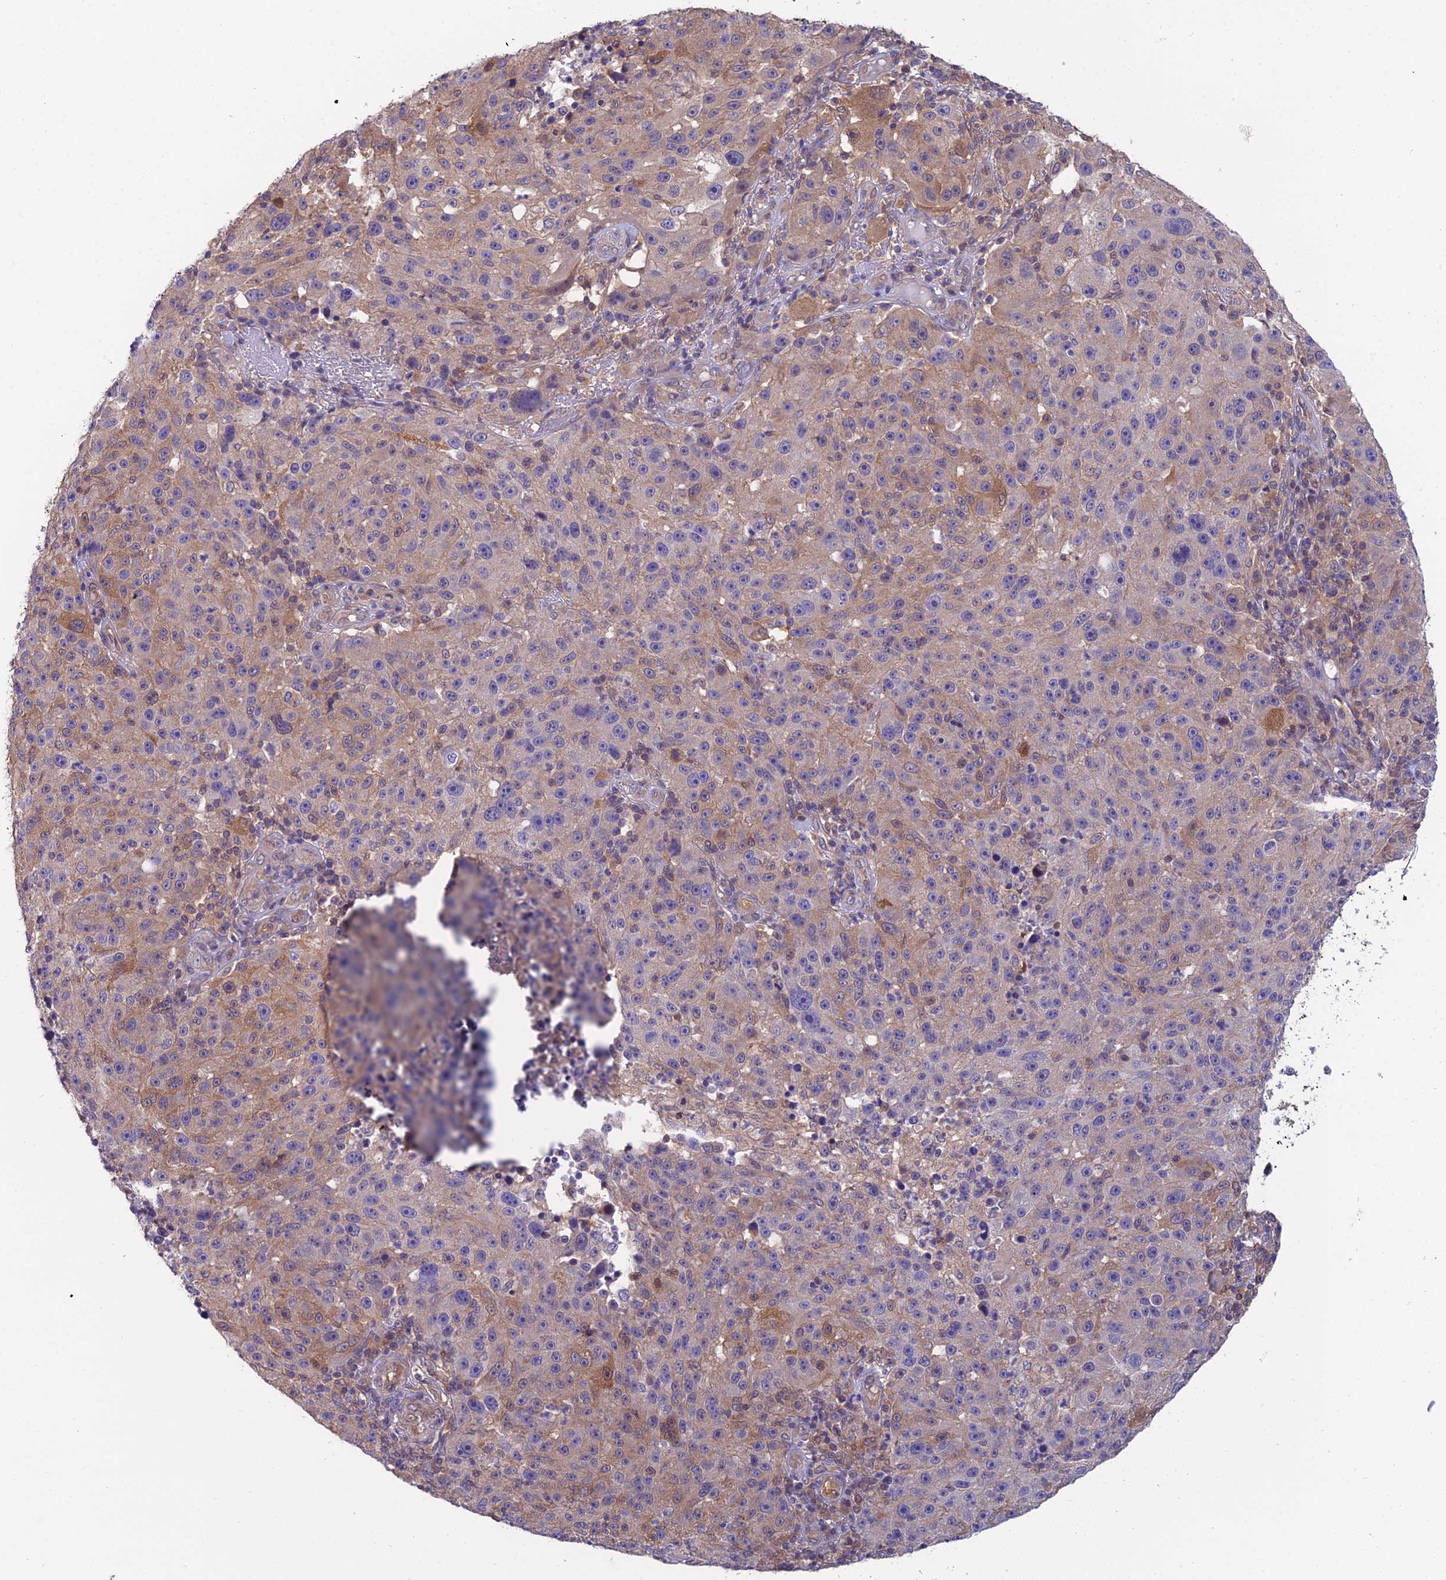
{"staining": {"intensity": "weak", "quantity": "25%-75%", "location": "cytoplasmic/membranous"}, "tissue": "melanoma", "cell_type": "Tumor cells", "image_type": "cancer", "snomed": [{"axis": "morphology", "description": "Malignant melanoma, NOS"}, {"axis": "topography", "description": "Skin"}], "caption": "This photomicrograph shows immunohistochemistry staining of malignant melanoma, with low weak cytoplasmic/membranous positivity in approximately 25%-75% of tumor cells.", "gene": "MVD", "patient": {"sex": "male", "age": 53}}